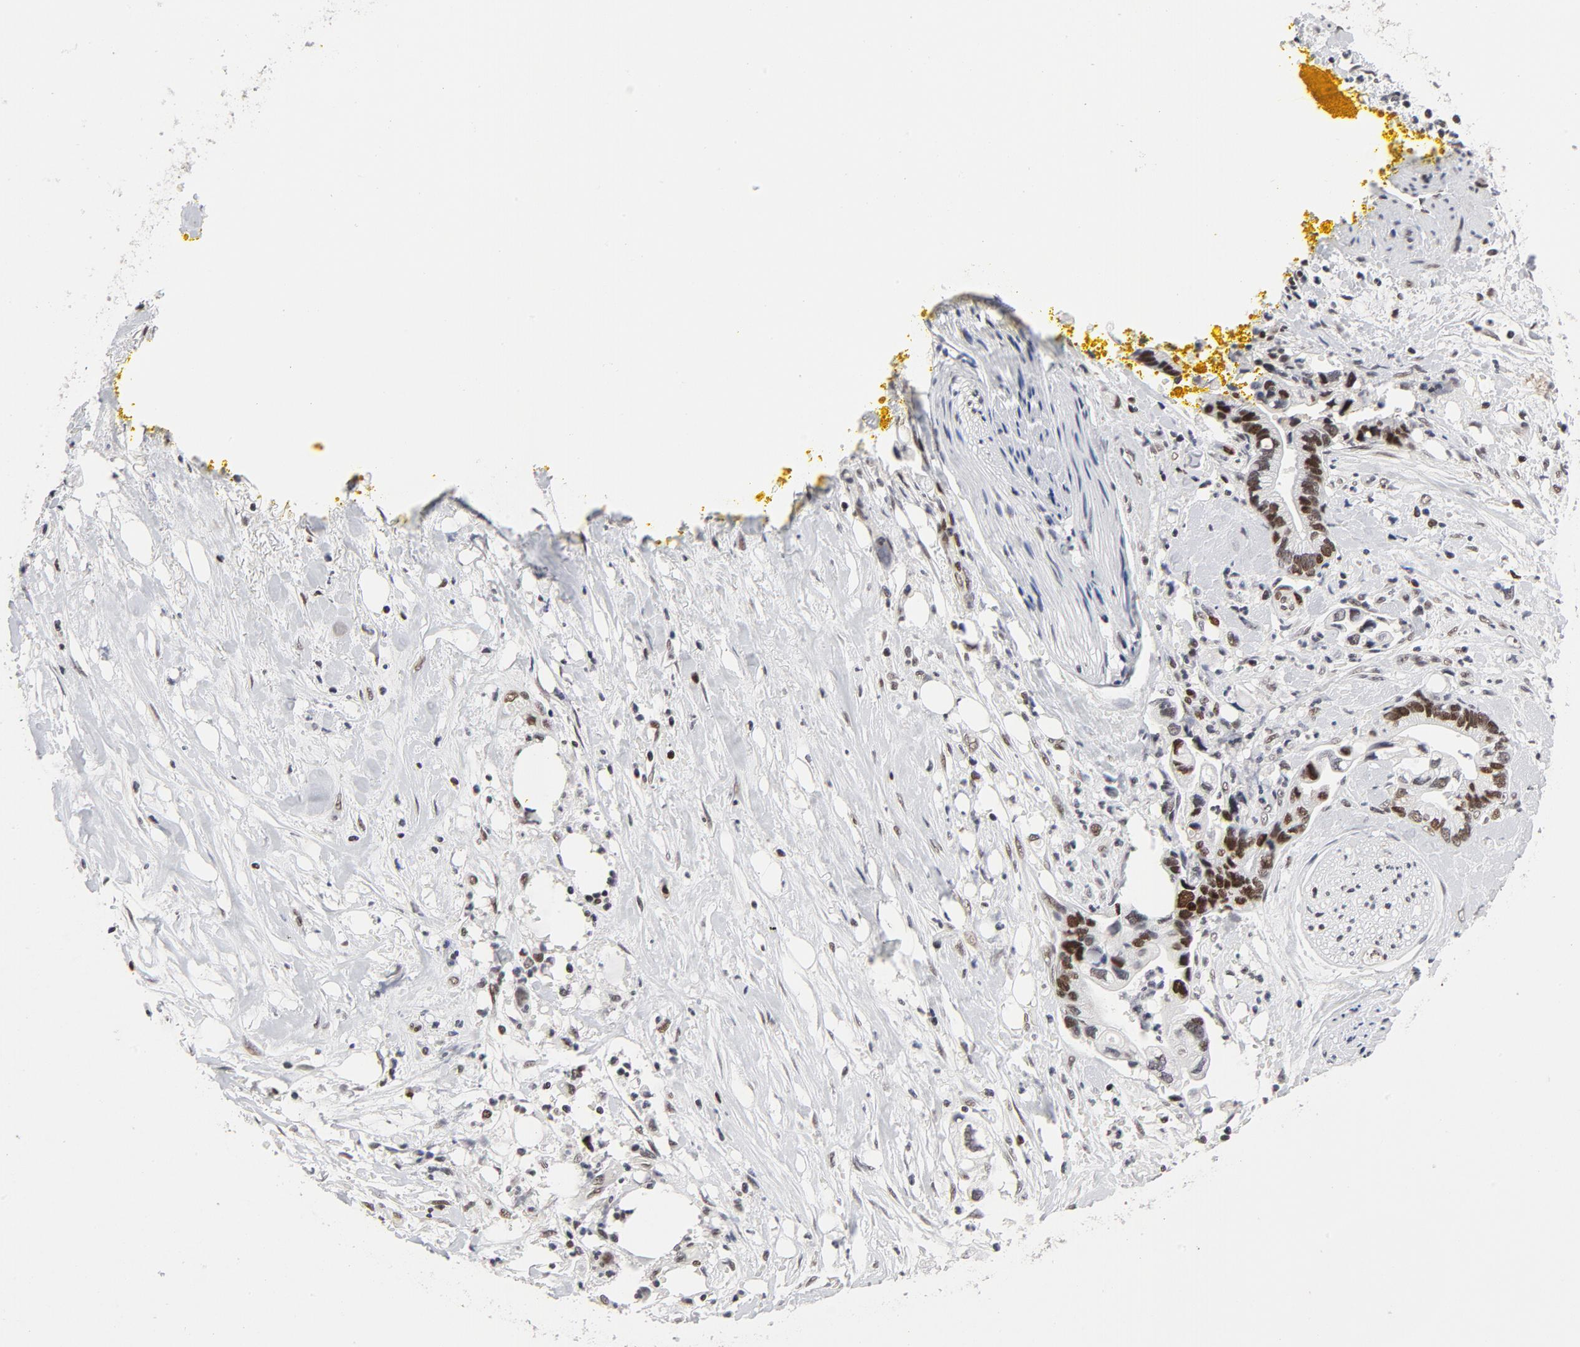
{"staining": {"intensity": "moderate", "quantity": "25%-75%", "location": "nuclear"}, "tissue": "pancreatic cancer", "cell_type": "Tumor cells", "image_type": "cancer", "snomed": [{"axis": "morphology", "description": "Adenocarcinoma, NOS"}, {"axis": "topography", "description": "Pancreas"}], "caption": "About 25%-75% of tumor cells in adenocarcinoma (pancreatic) display moderate nuclear protein staining as visualized by brown immunohistochemical staining.", "gene": "RFC4", "patient": {"sex": "male", "age": 70}}